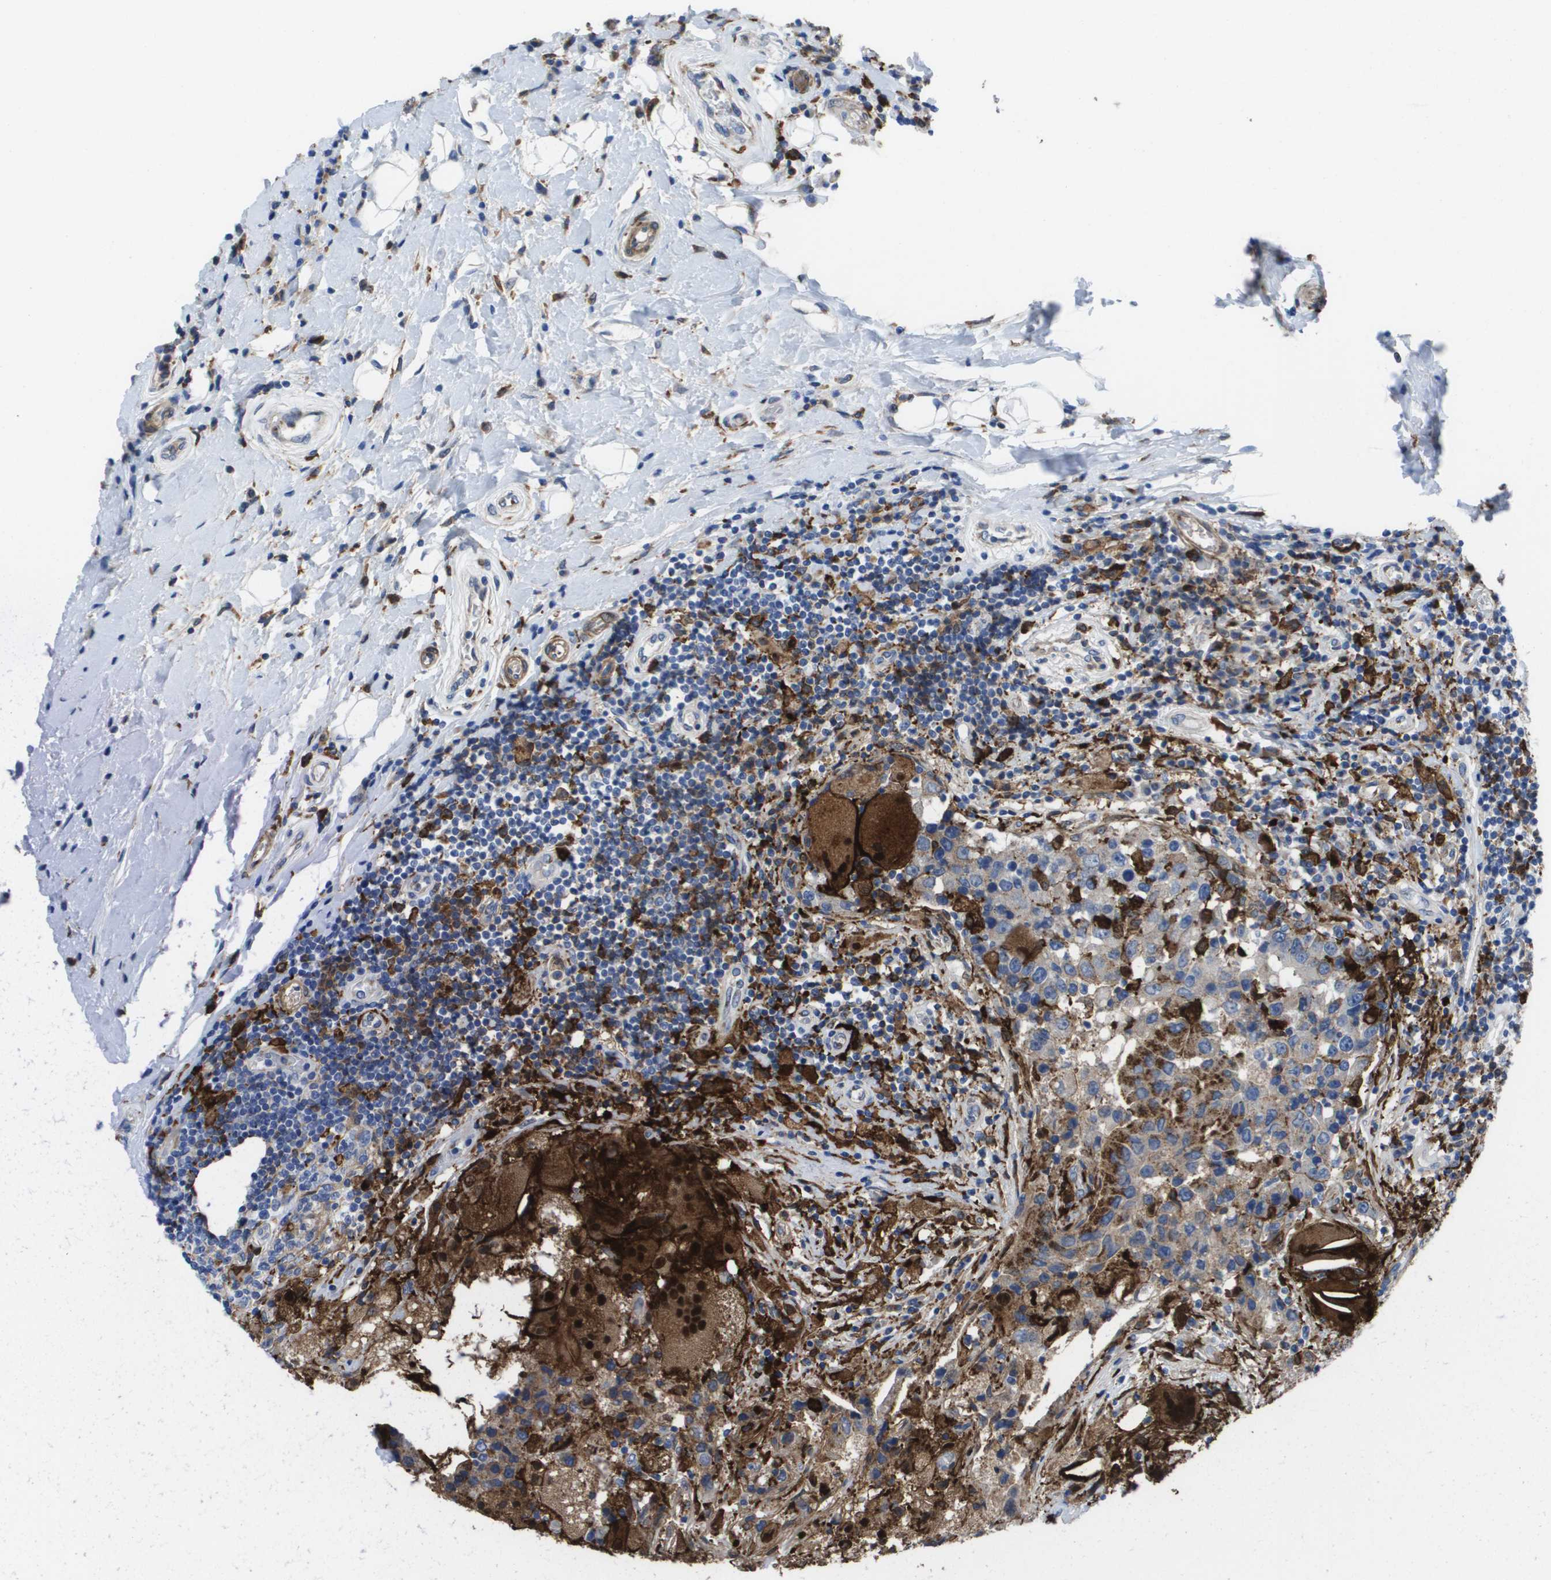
{"staining": {"intensity": "moderate", "quantity": "<25%", "location": "cytoplasmic/membranous"}, "tissue": "breast cancer", "cell_type": "Tumor cells", "image_type": "cancer", "snomed": [{"axis": "morphology", "description": "Duct carcinoma"}, {"axis": "topography", "description": "Breast"}], "caption": "Moderate cytoplasmic/membranous staining for a protein is seen in approximately <25% of tumor cells of invasive ductal carcinoma (breast) using immunohistochemistry (IHC).", "gene": "SLC37A2", "patient": {"sex": "female", "age": 27}}